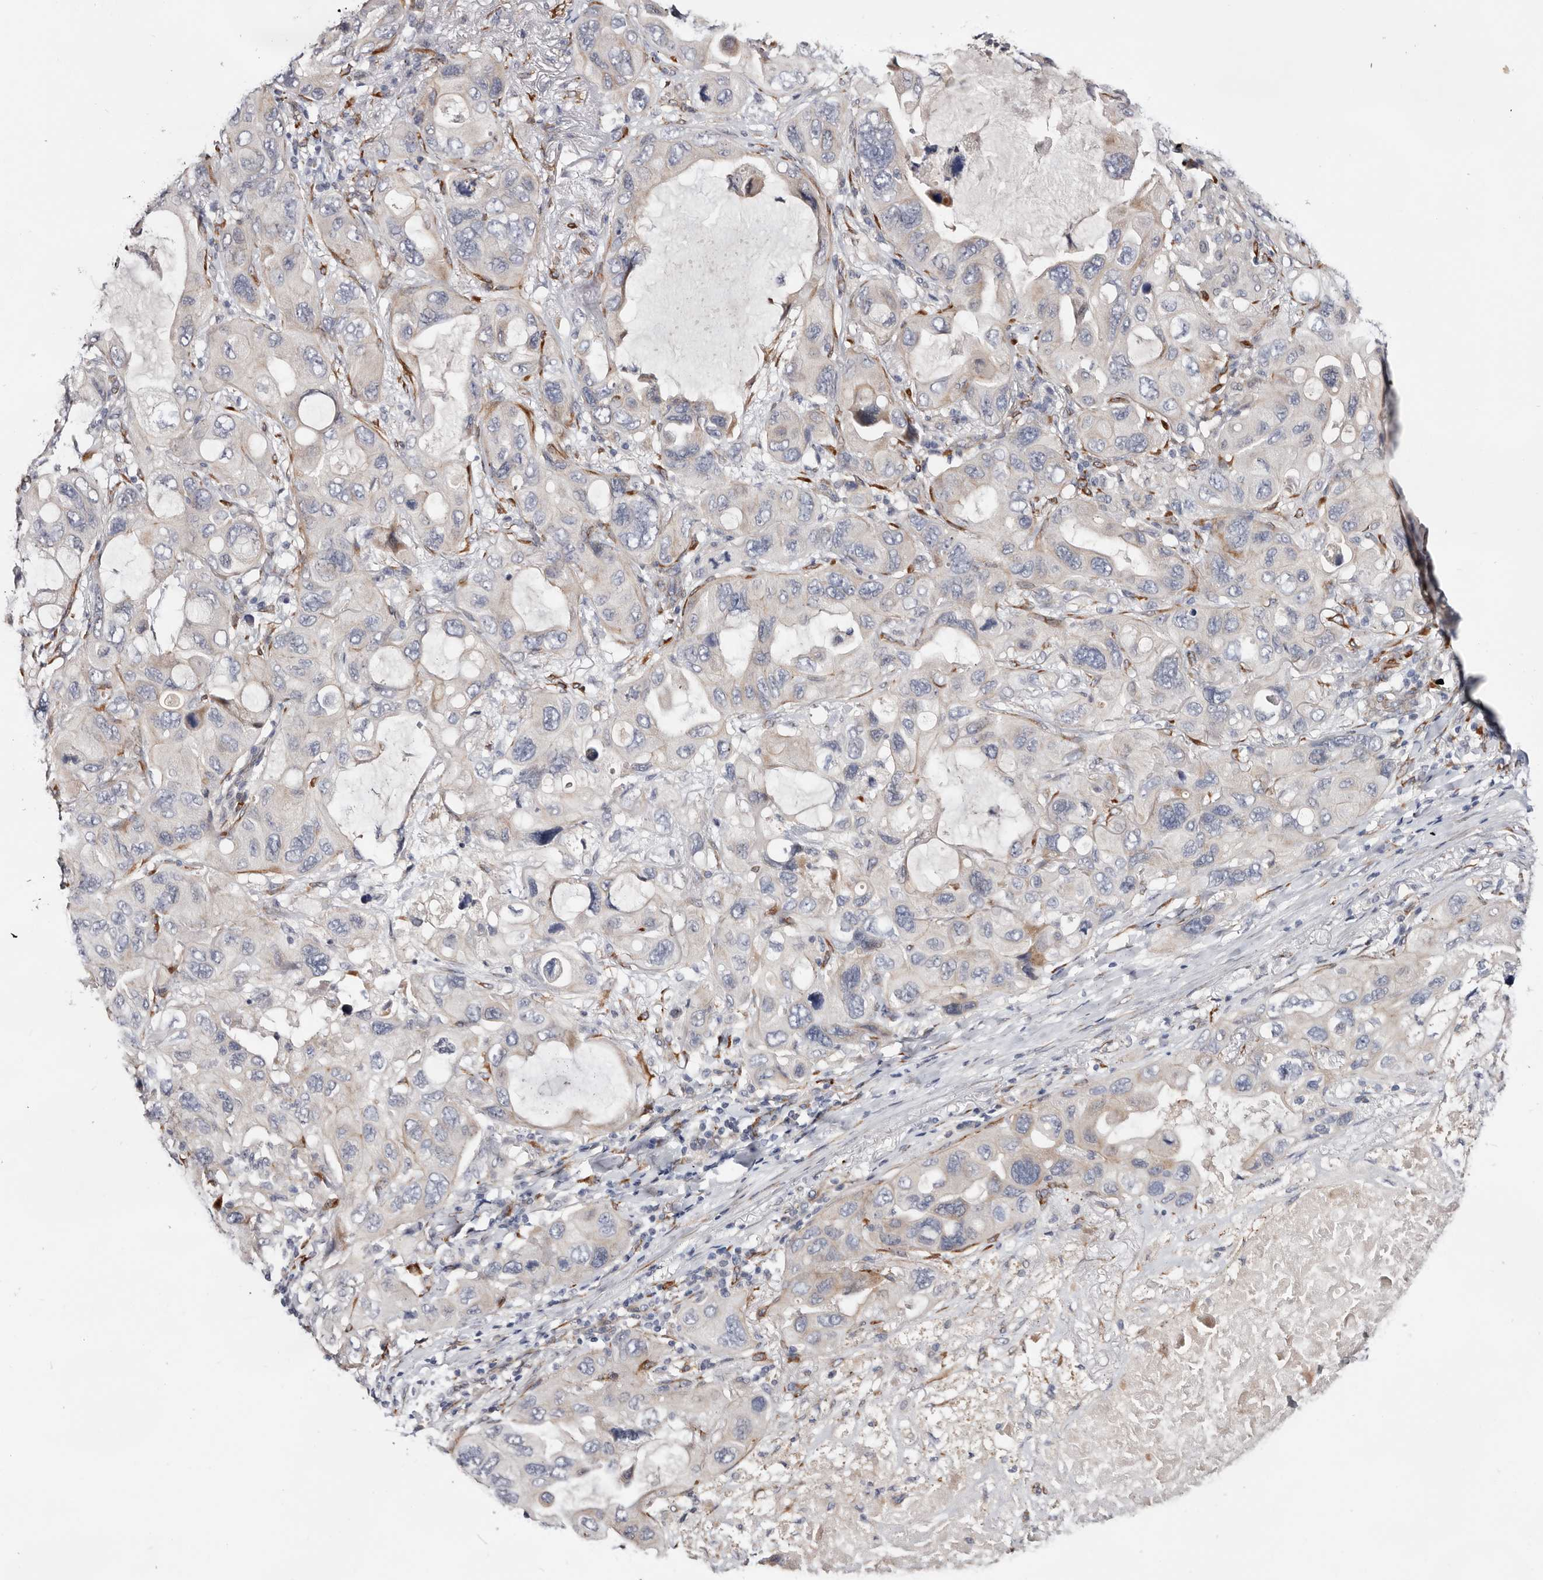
{"staining": {"intensity": "weak", "quantity": "<25%", "location": "cytoplasmic/membranous"}, "tissue": "lung cancer", "cell_type": "Tumor cells", "image_type": "cancer", "snomed": [{"axis": "morphology", "description": "Squamous cell carcinoma, NOS"}, {"axis": "topography", "description": "Lung"}], "caption": "Human lung cancer stained for a protein using immunohistochemistry (IHC) demonstrates no positivity in tumor cells.", "gene": "USH1C", "patient": {"sex": "female", "age": 73}}